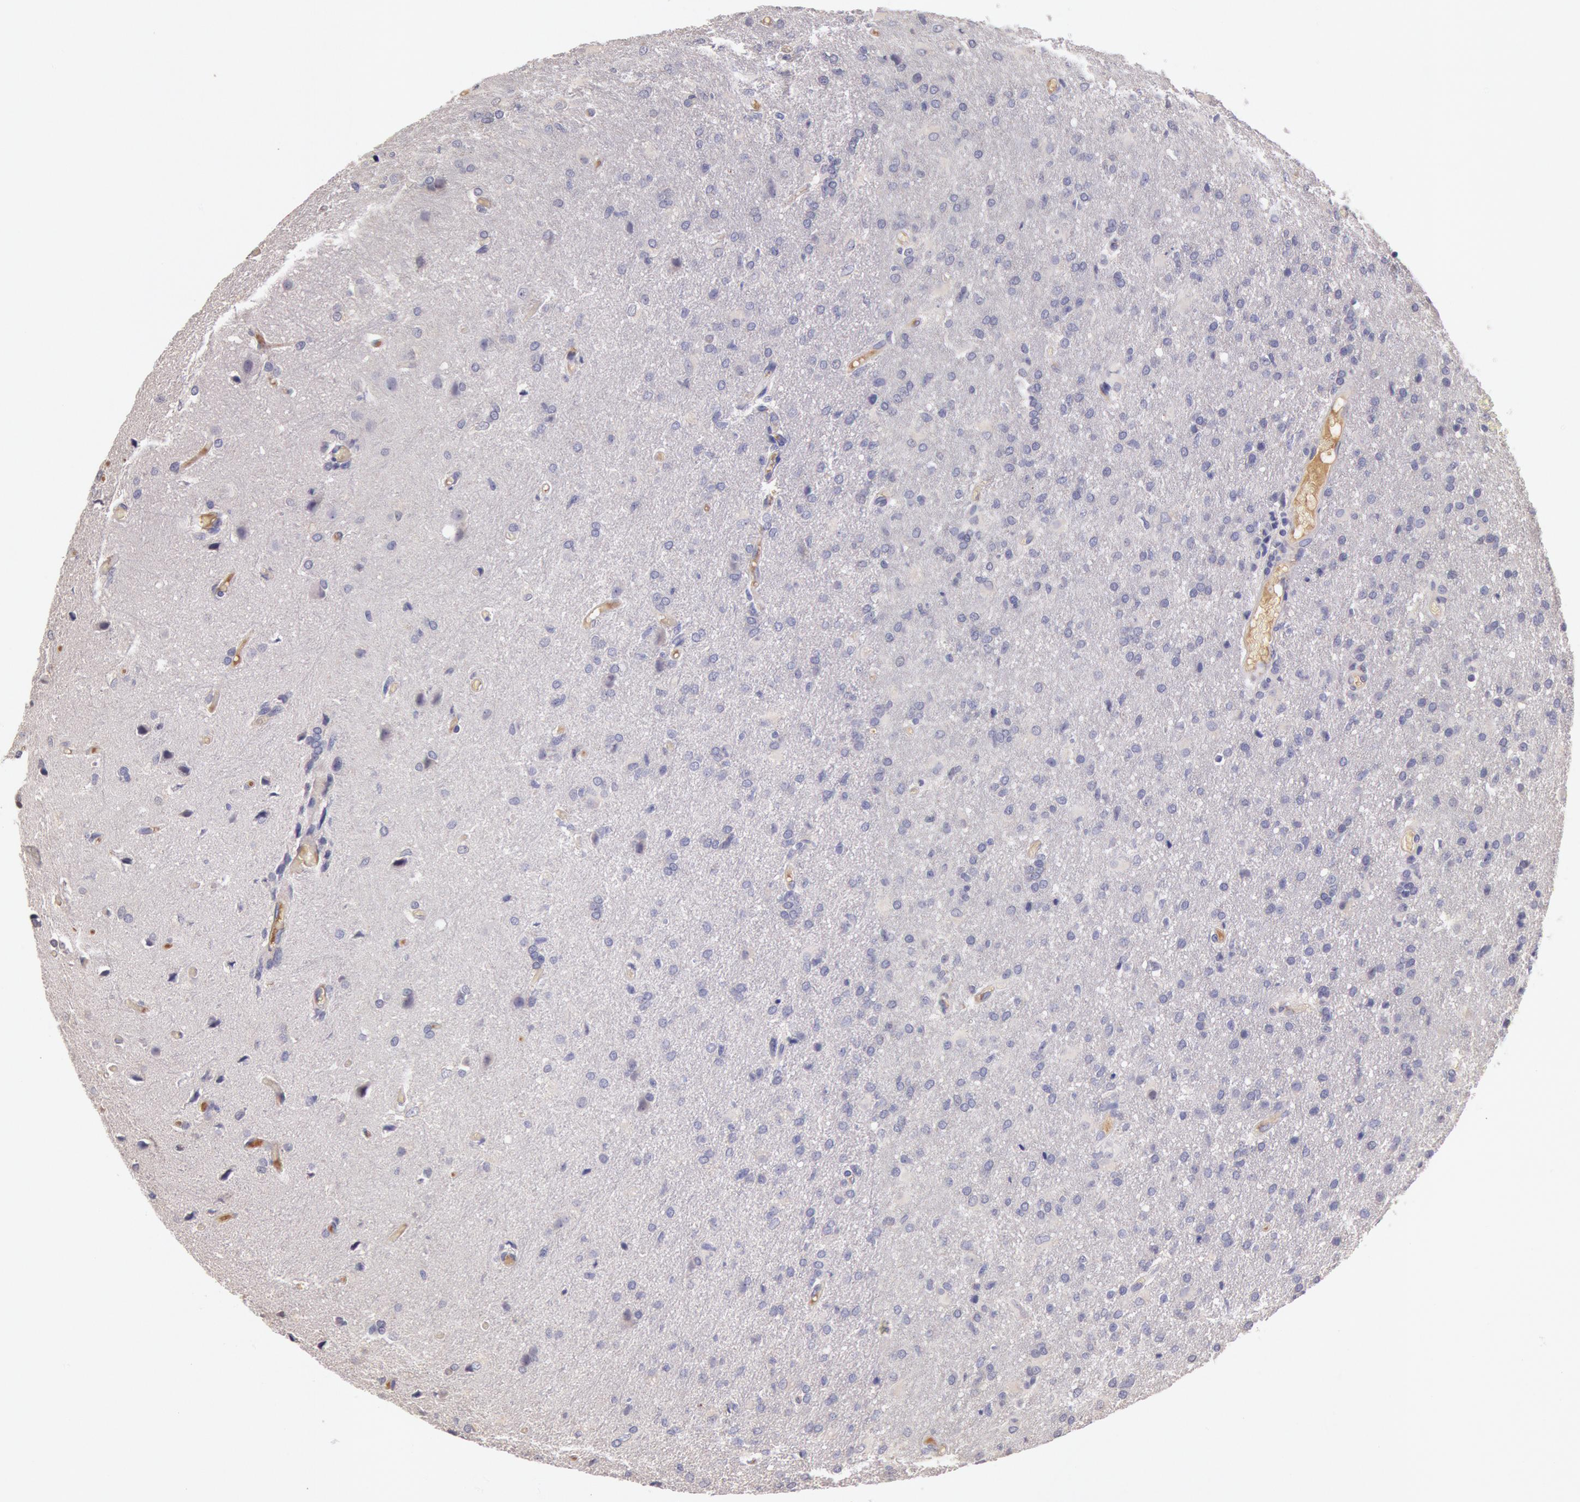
{"staining": {"intensity": "negative", "quantity": "none", "location": "none"}, "tissue": "glioma", "cell_type": "Tumor cells", "image_type": "cancer", "snomed": [{"axis": "morphology", "description": "Glioma, malignant, High grade"}, {"axis": "topography", "description": "Brain"}], "caption": "This image is of glioma stained with IHC to label a protein in brown with the nuclei are counter-stained blue. There is no positivity in tumor cells.", "gene": "C1R", "patient": {"sex": "male", "age": 68}}